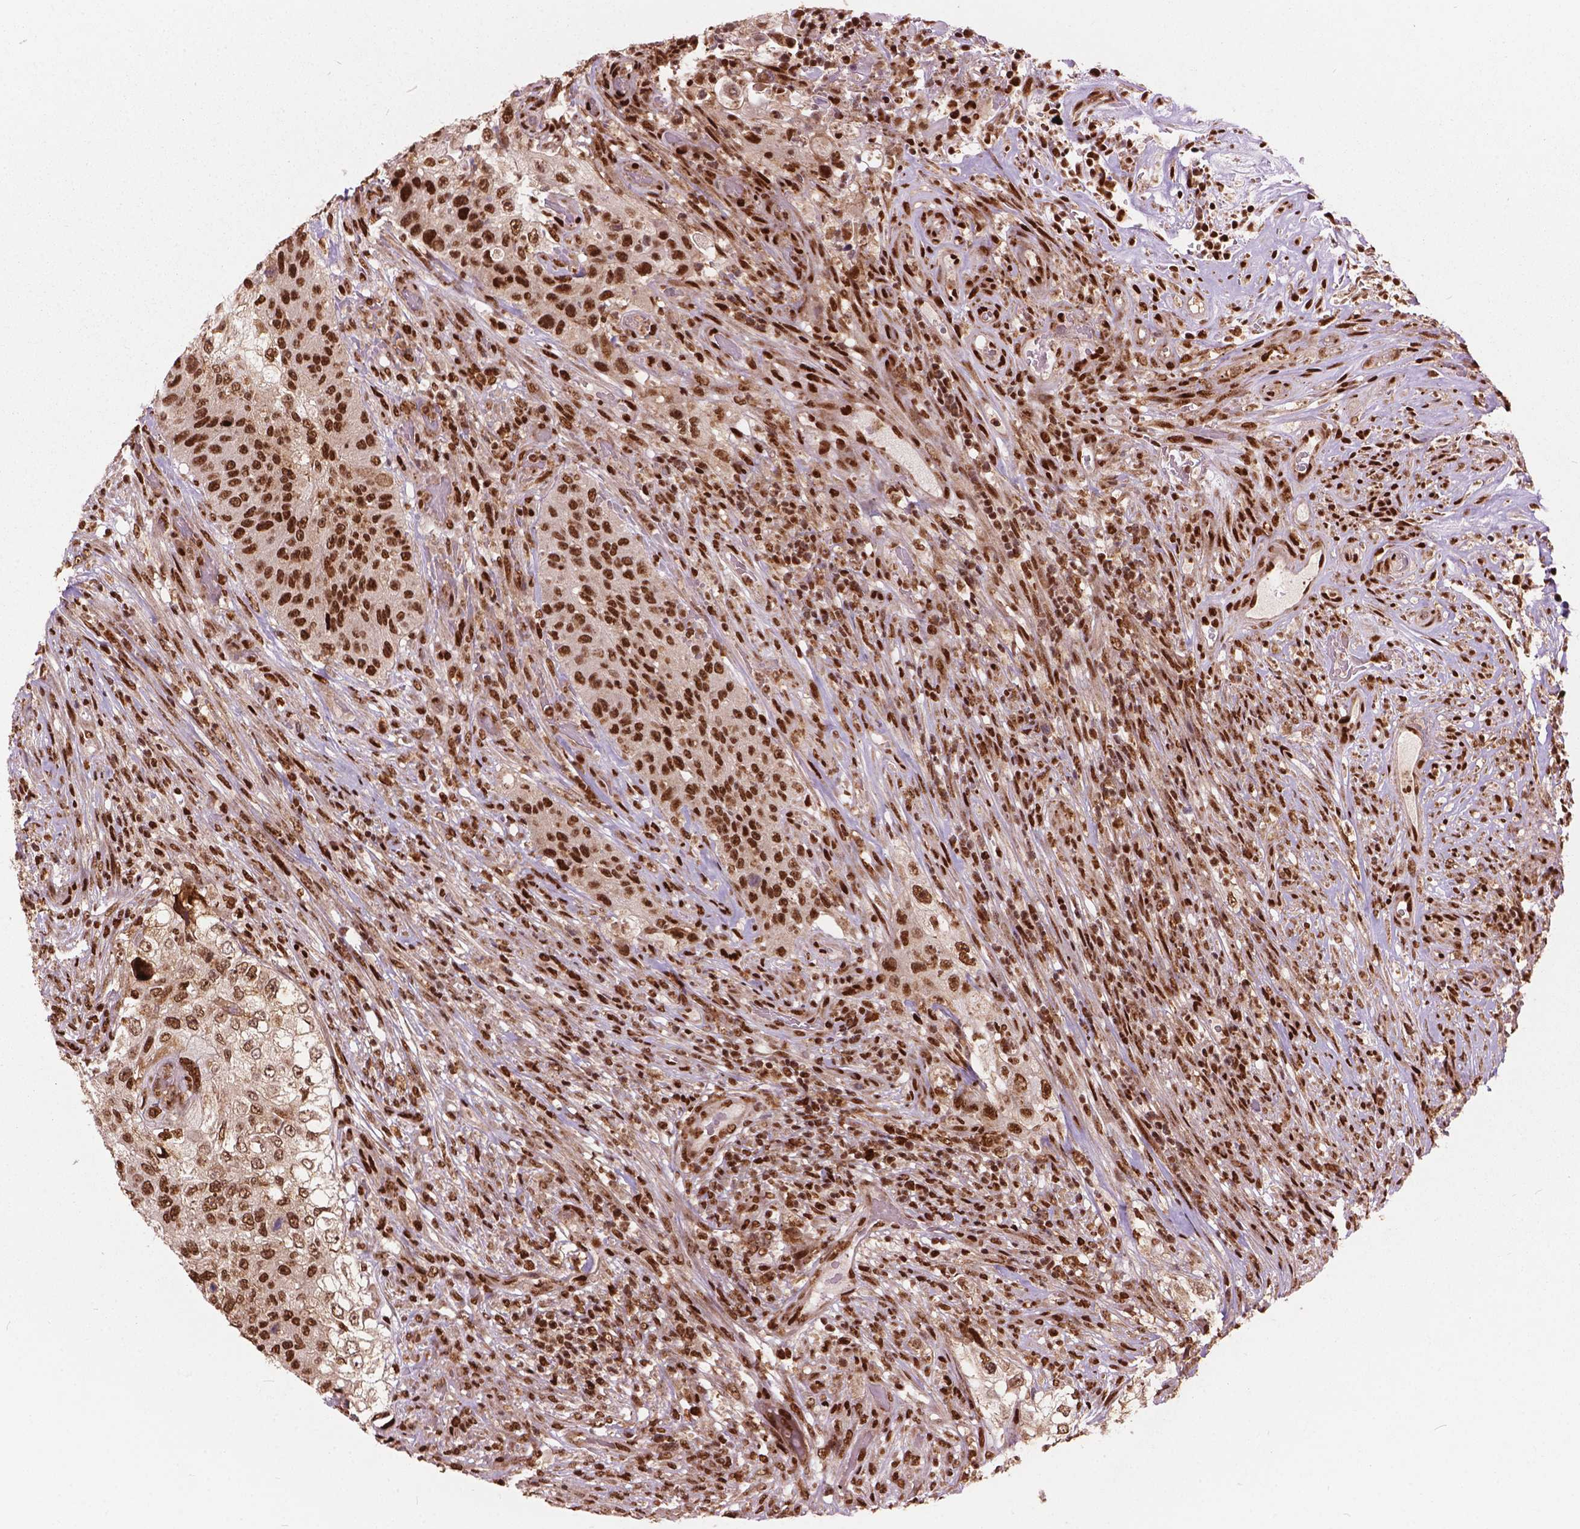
{"staining": {"intensity": "moderate", "quantity": ">75%", "location": "nuclear"}, "tissue": "urothelial cancer", "cell_type": "Tumor cells", "image_type": "cancer", "snomed": [{"axis": "morphology", "description": "Urothelial carcinoma, High grade"}, {"axis": "topography", "description": "Urinary bladder"}], "caption": "Urothelial cancer stained with a brown dye exhibits moderate nuclear positive positivity in approximately >75% of tumor cells.", "gene": "ANP32B", "patient": {"sex": "female", "age": 60}}